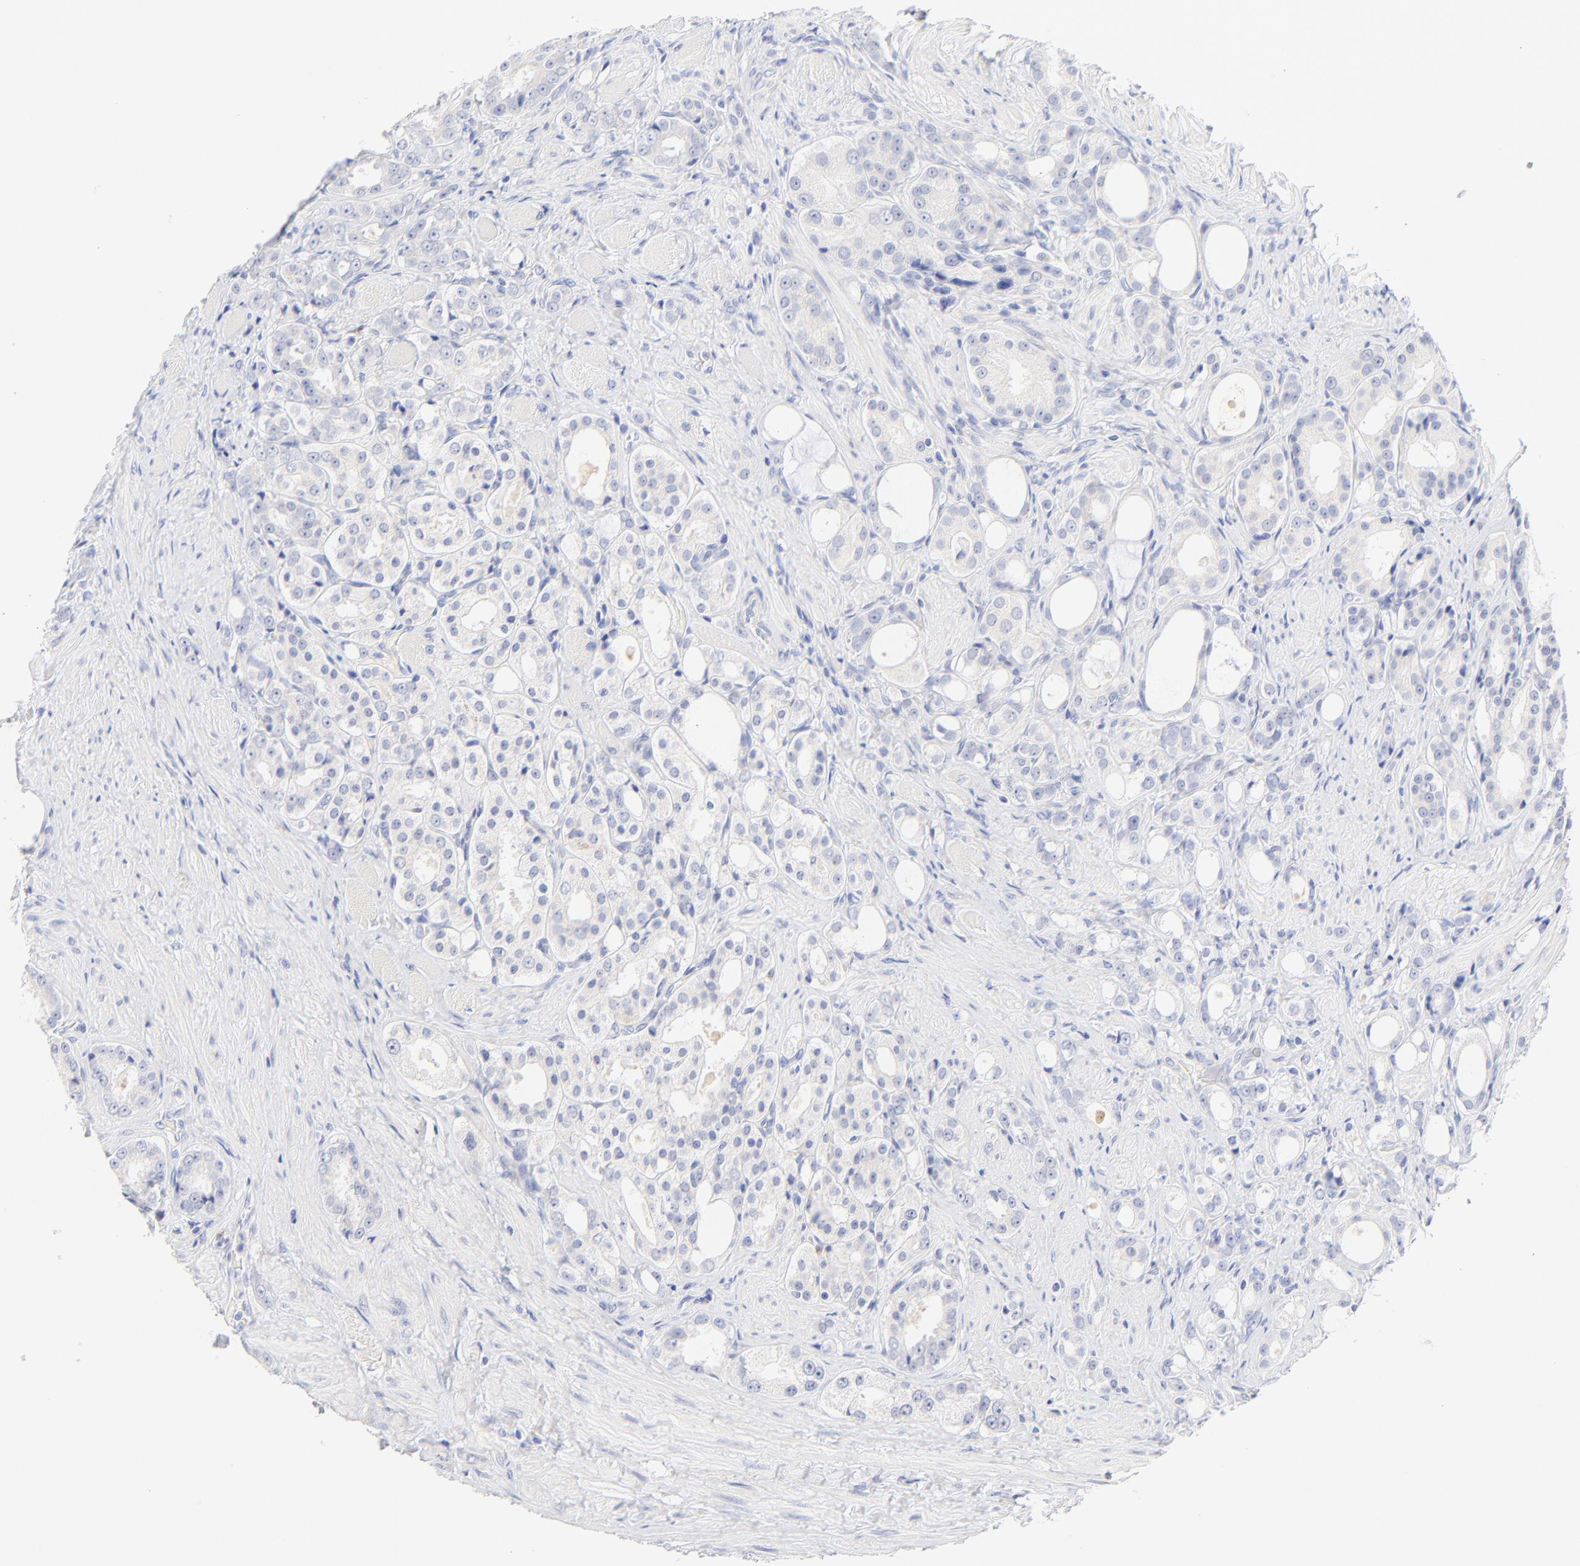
{"staining": {"intensity": "negative", "quantity": "none", "location": "none"}, "tissue": "prostate cancer", "cell_type": "Tumor cells", "image_type": "cancer", "snomed": [{"axis": "morphology", "description": "Adenocarcinoma, Medium grade"}, {"axis": "topography", "description": "Prostate"}], "caption": "Histopathology image shows no significant protein expression in tumor cells of prostate cancer.", "gene": "SULT4A1", "patient": {"sex": "male", "age": 60}}